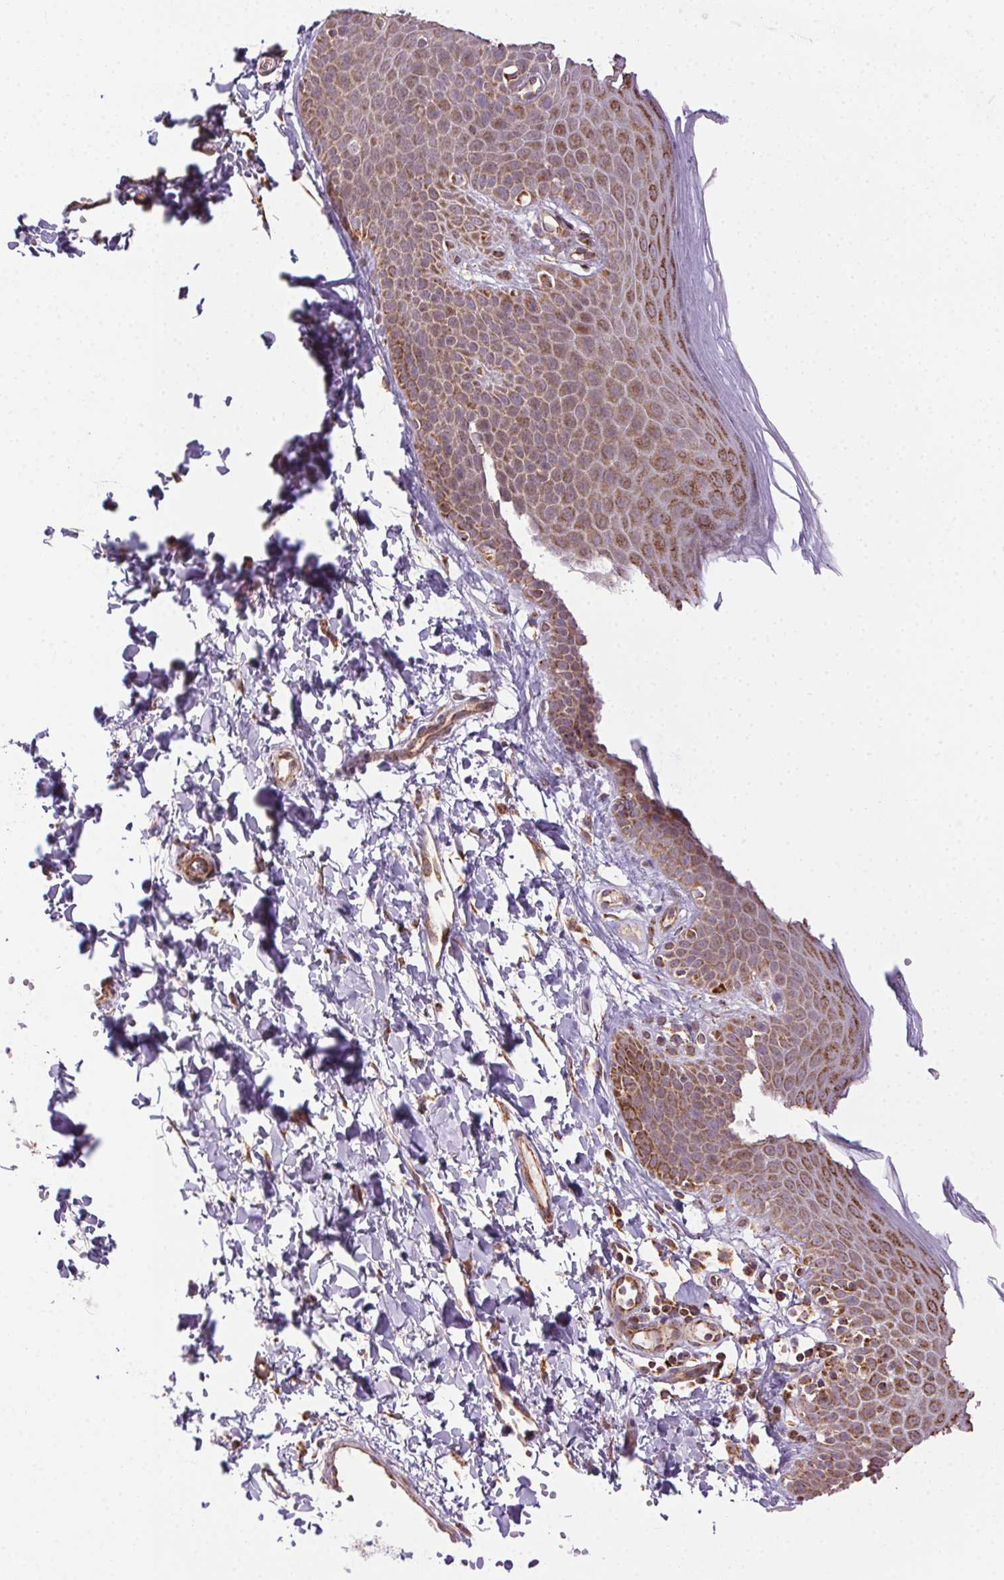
{"staining": {"intensity": "strong", "quantity": ">75%", "location": "cytoplasmic/membranous"}, "tissue": "skin", "cell_type": "Epidermal cells", "image_type": "normal", "snomed": [{"axis": "morphology", "description": "Normal tissue, NOS"}, {"axis": "topography", "description": "Anal"}], "caption": "Normal skin reveals strong cytoplasmic/membranous expression in about >75% of epidermal cells, visualized by immunohistochemistry. Using DAB (brown) and hematoxylin (blue) stains, captured at high magnification using brightfield microscopy.", "gene": "CLPB", "patient": {"sex": "male", "age": 53}}